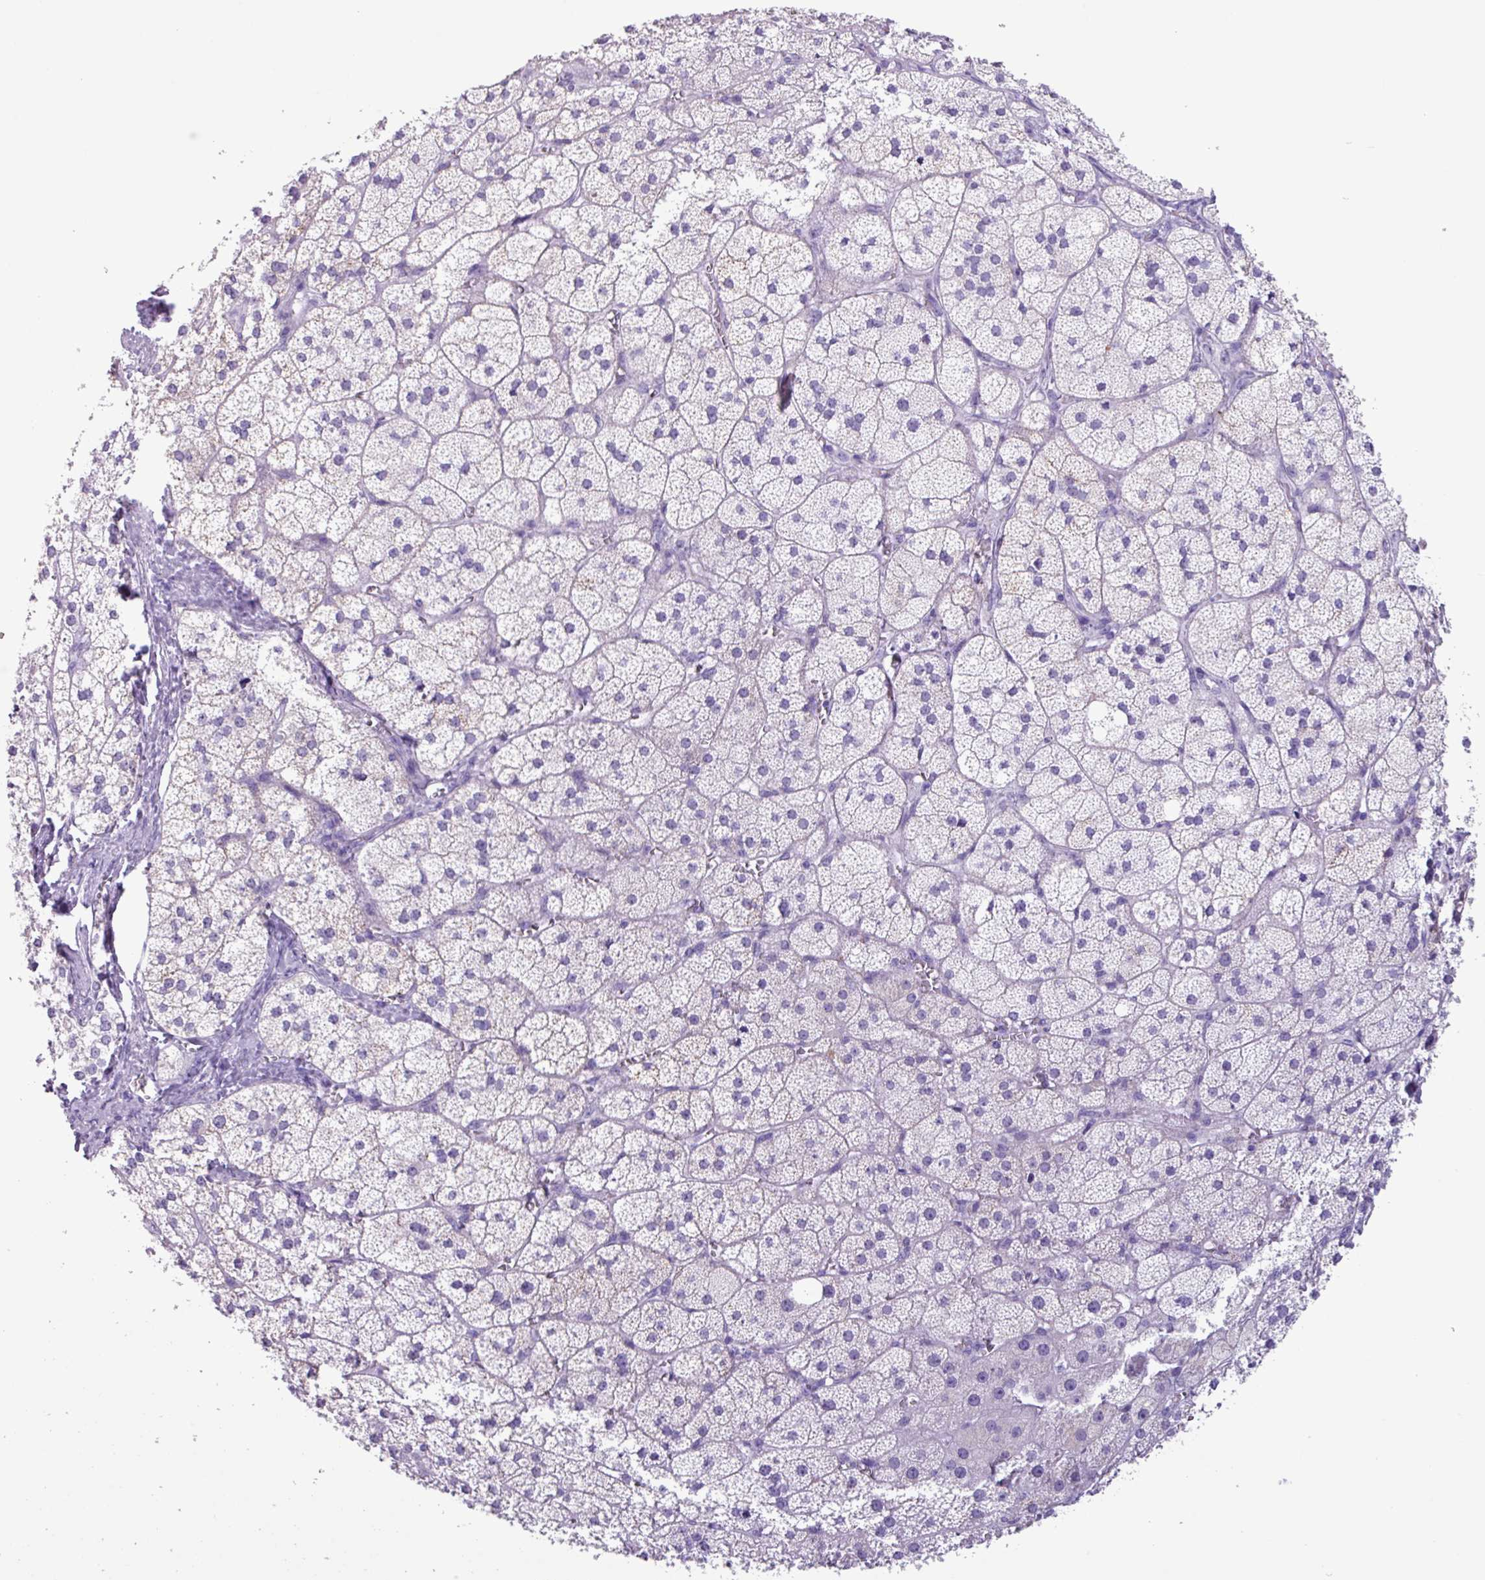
{"staining": {"intensity": "moderate", "quantity": "25%-75%", "location": "cytoplasmic/membranous"}, "tissue": "adrenal gland", "cell_type": "Glandular cells", "image_type": "normal", "snomed": [{"axis": "morphology", "description": "Normal tissue, NOS"}, {"axis": "topography", "description": "Adrenal gland"}], "caption": "Immunohistochemistry micrograph of normal human adrenal gland stained for a protein (brown), which shows medium levels of moderate cytoplasmic/membranous expression in about 25%-75% of glandular cells.", "gene": "AGO3", "patient": {"sex": "female", "age": 52}}